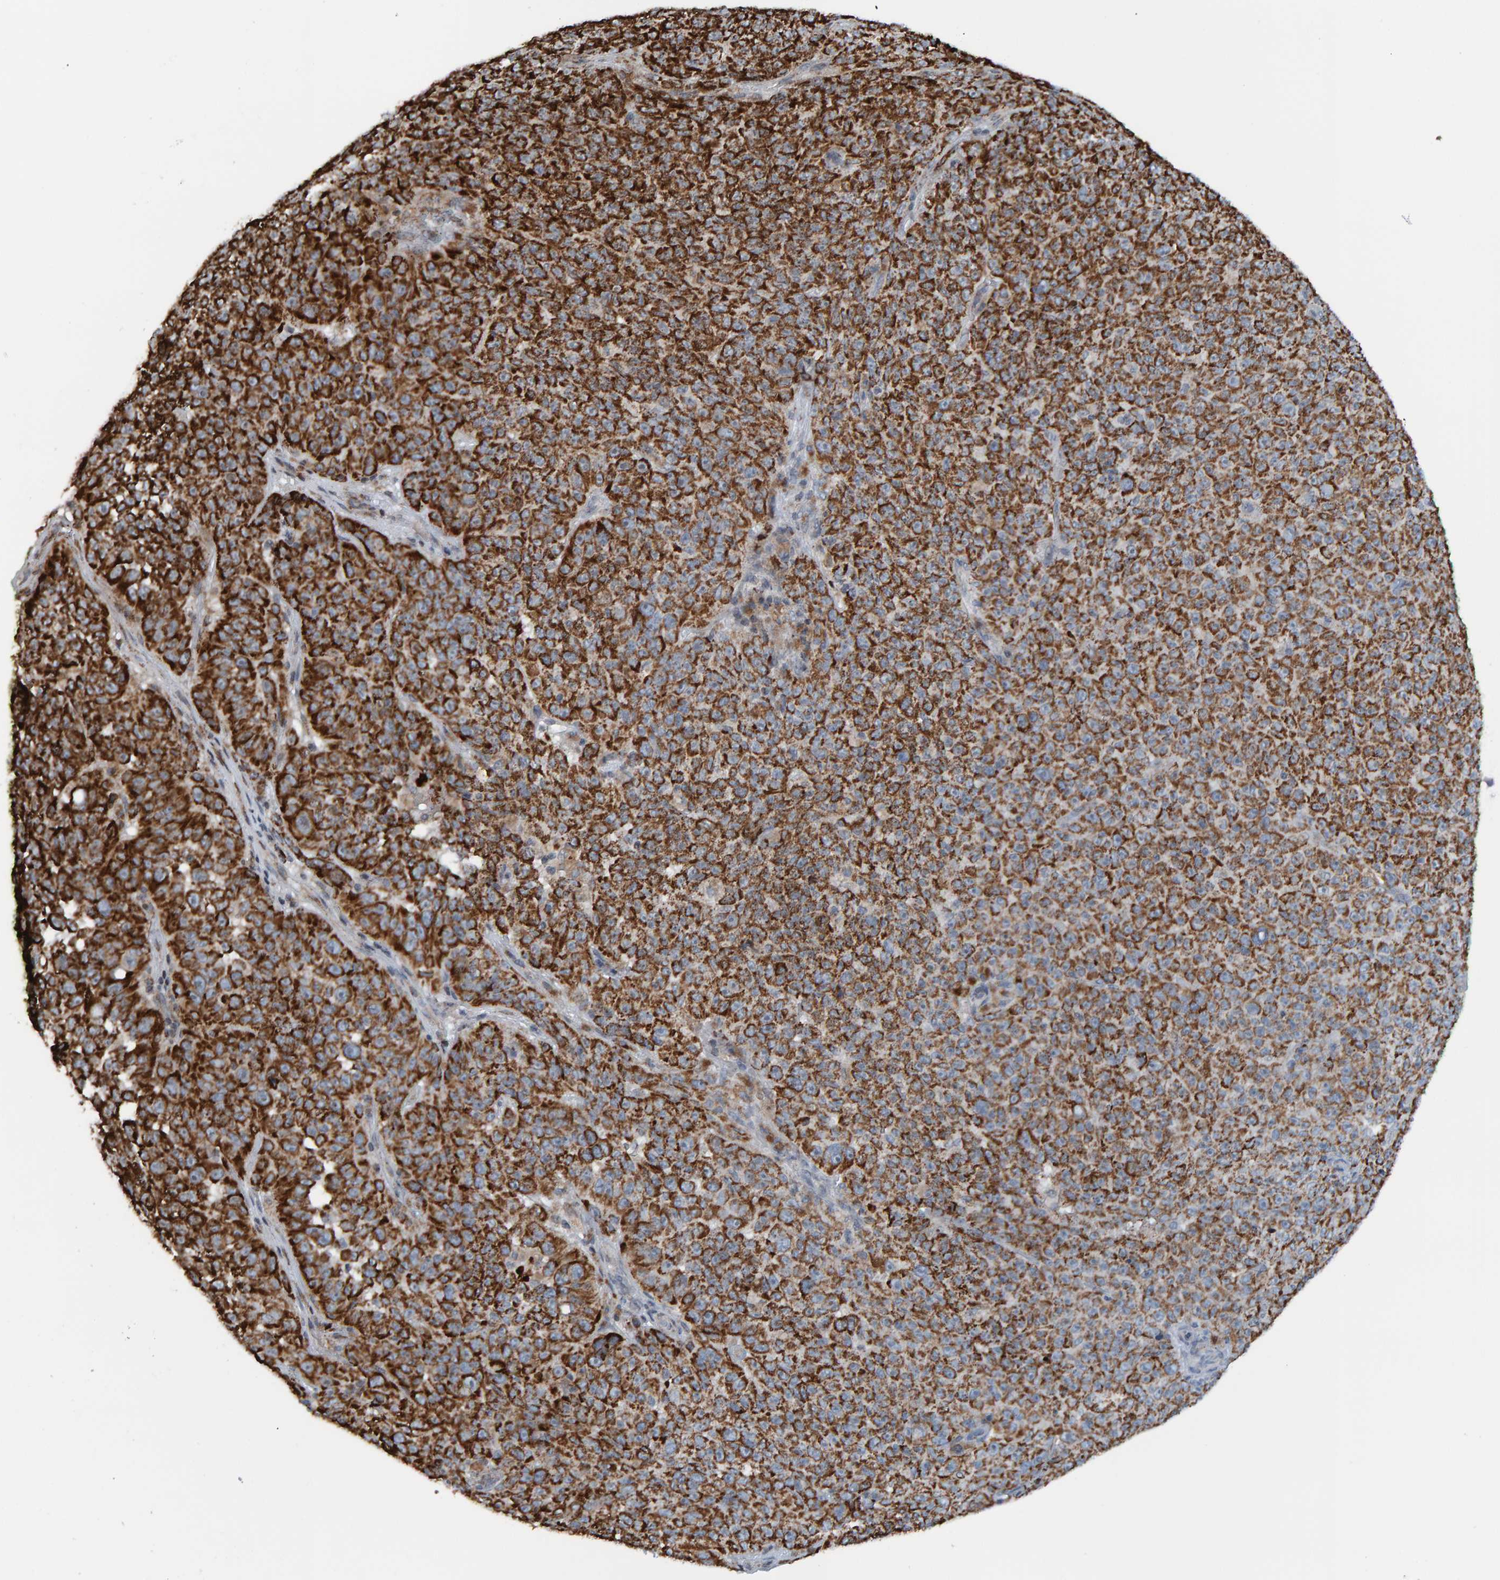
{"staining": {"intensity": "strong", "quantity": ">75%", "location": "cytoplasmic/membranous"}, "tissue": "melanoma", "cell_type": "Tumor cells", "image_type": "cancer", "snomed": [{"axis": "morphology", "description": "Malignant melanoma, NOS"}, {"axis": "topography", "description": "Skin"}], "caption": "An image of melanoma stained for a protein demonstrates strong cytoplasmic/membranous brown staining in tumor cells.", "gene": "ZNF48", "patient": {"sex": "female", "age": 82}}